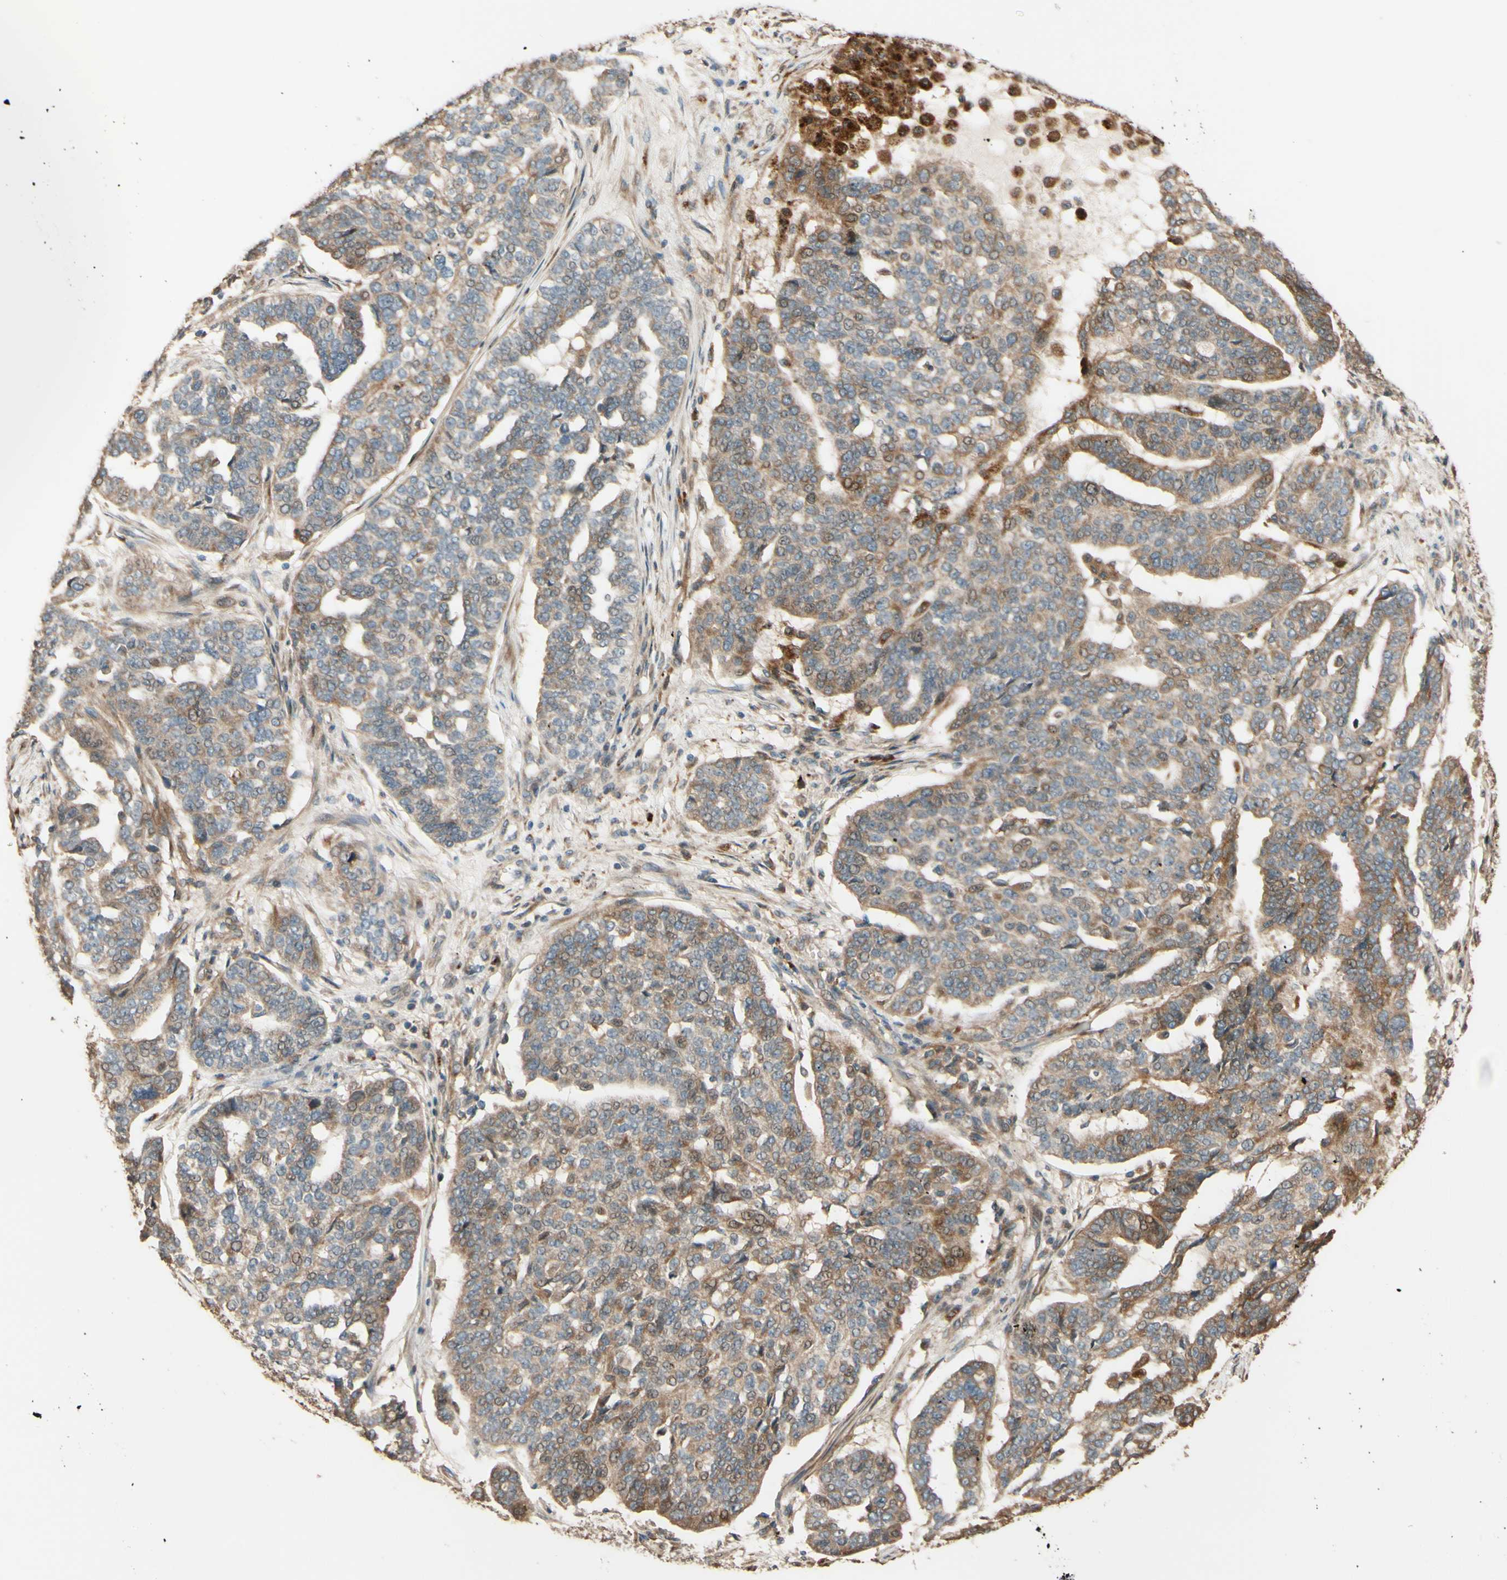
{"staining": {"intensity": "weak", "quantity": ">75%", "location": "cytoplasmic/membranous"}, "tissue": "ovarian cancer", "cell_type": "Tumor cells", "image_type": "cancer", "snomed": [{"axis": "morphology", "description": "Cystadenocarcinoma, serous, NOS"}, {"axis": "topography", "description": "Ovary"}], "caption": "This micrograph exhibits serous cystadenocarcinoma (ovarian) stained with immunohistochemistry to label a protein in brown. The cytoplasmic/membranous of tumor cells show weak positivity for the protein. Nuclei are counter-stained blue.", "gene": "RNF19A", "patient": {"sex": "female", "age": 59}}